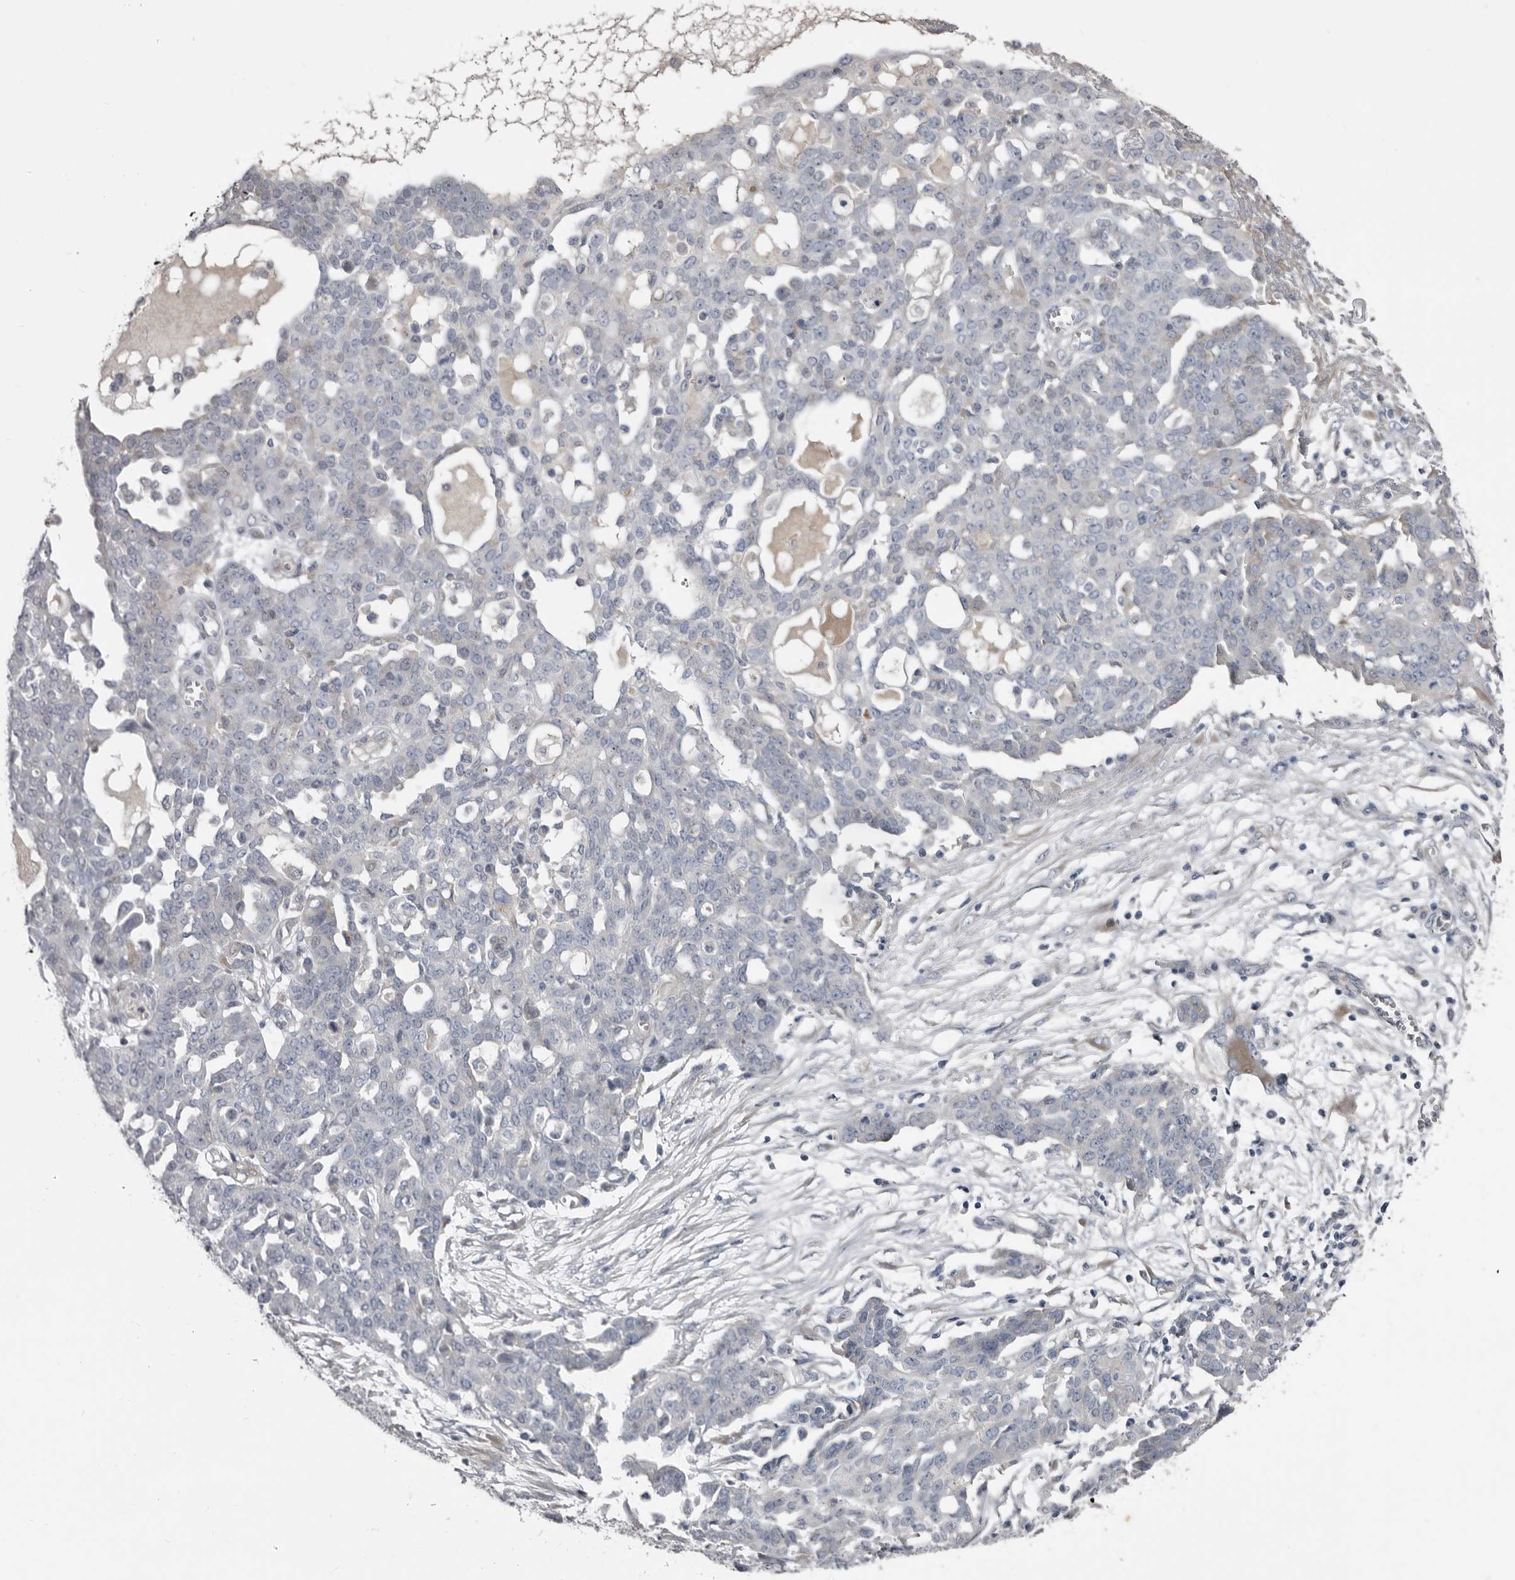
{"staining": {"intensity": "negative", "quantity": "none", "location": "none"}, "tissue": "ovarian cancer", "cell_type": "Tumor cells", "image_type": "cancer", "snomed": [{"axis": "morphology", "description": "Cystadenocarcinoma, serous, NOS"}, {"axis": "topography", "description": "Soft tissue"}, {"axis": "topography", "description": "Ovary"}], "caption": "This is an IHC histopathology image of ovarian cancer. There is no positivity in tumor cells.", "gene": "ZNF114", "patient": {"sex": "female", "age": 57}}